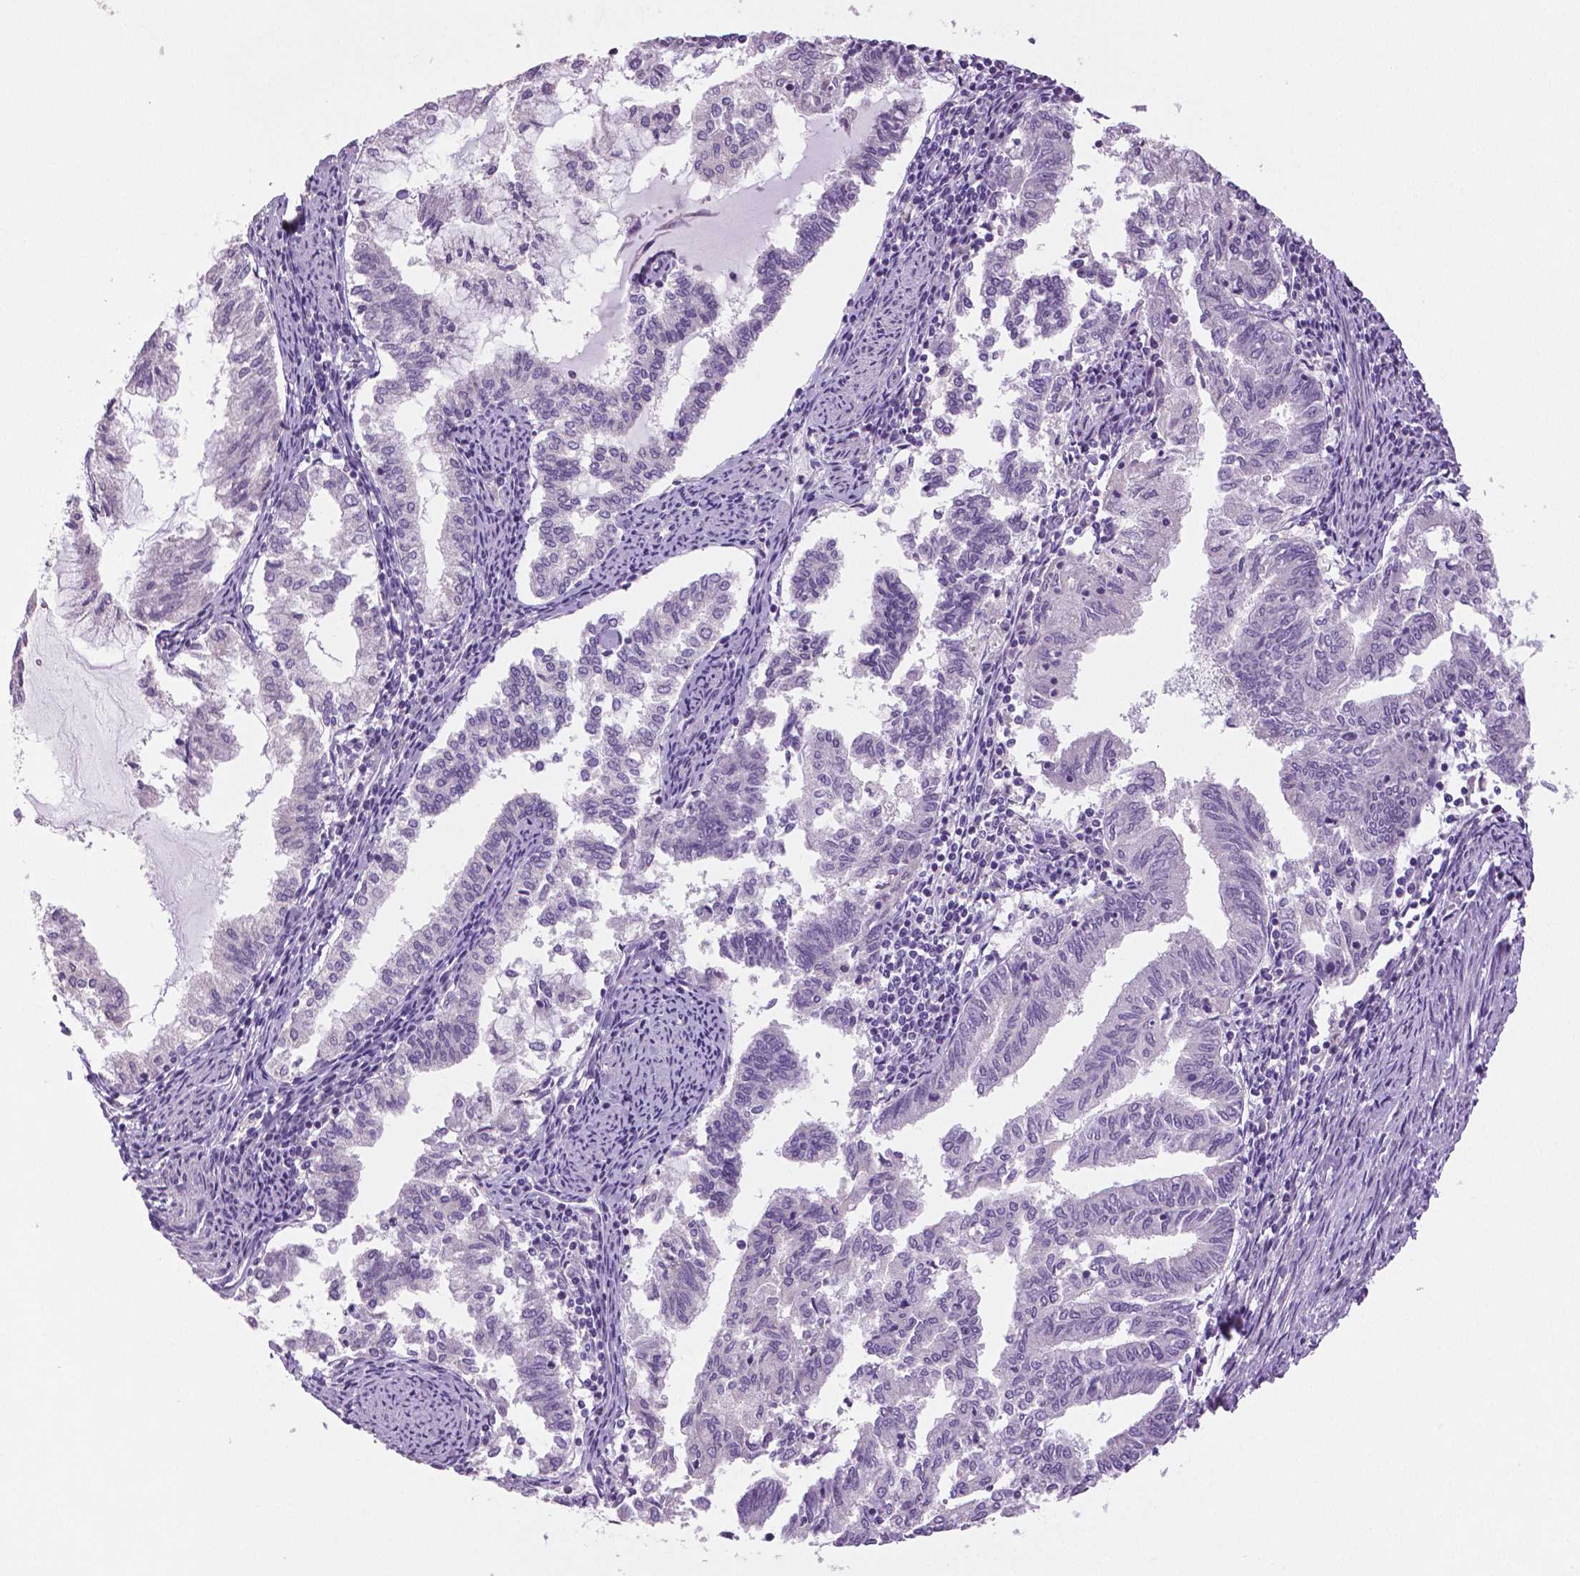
{"staining": {"intensity": "negative", "quantity": "none", "location": "none"}, "tissue": "endometrial cancer", "cell_type": "Tumor cells", "image_type": "cancer", "snomed": [{"axis": "morphology", "description": "Adenocarcinoma, NOS"}, {"axis": "topography", "description": "Endometrium"}], "caption": "An immunohistochemistry (IHC) image of endometrial cancer is shown. There is no staining in tumor cells of endometrial cancer.", "gene": "DNAH12", "patient": {"sex": "female", "age": 79}}